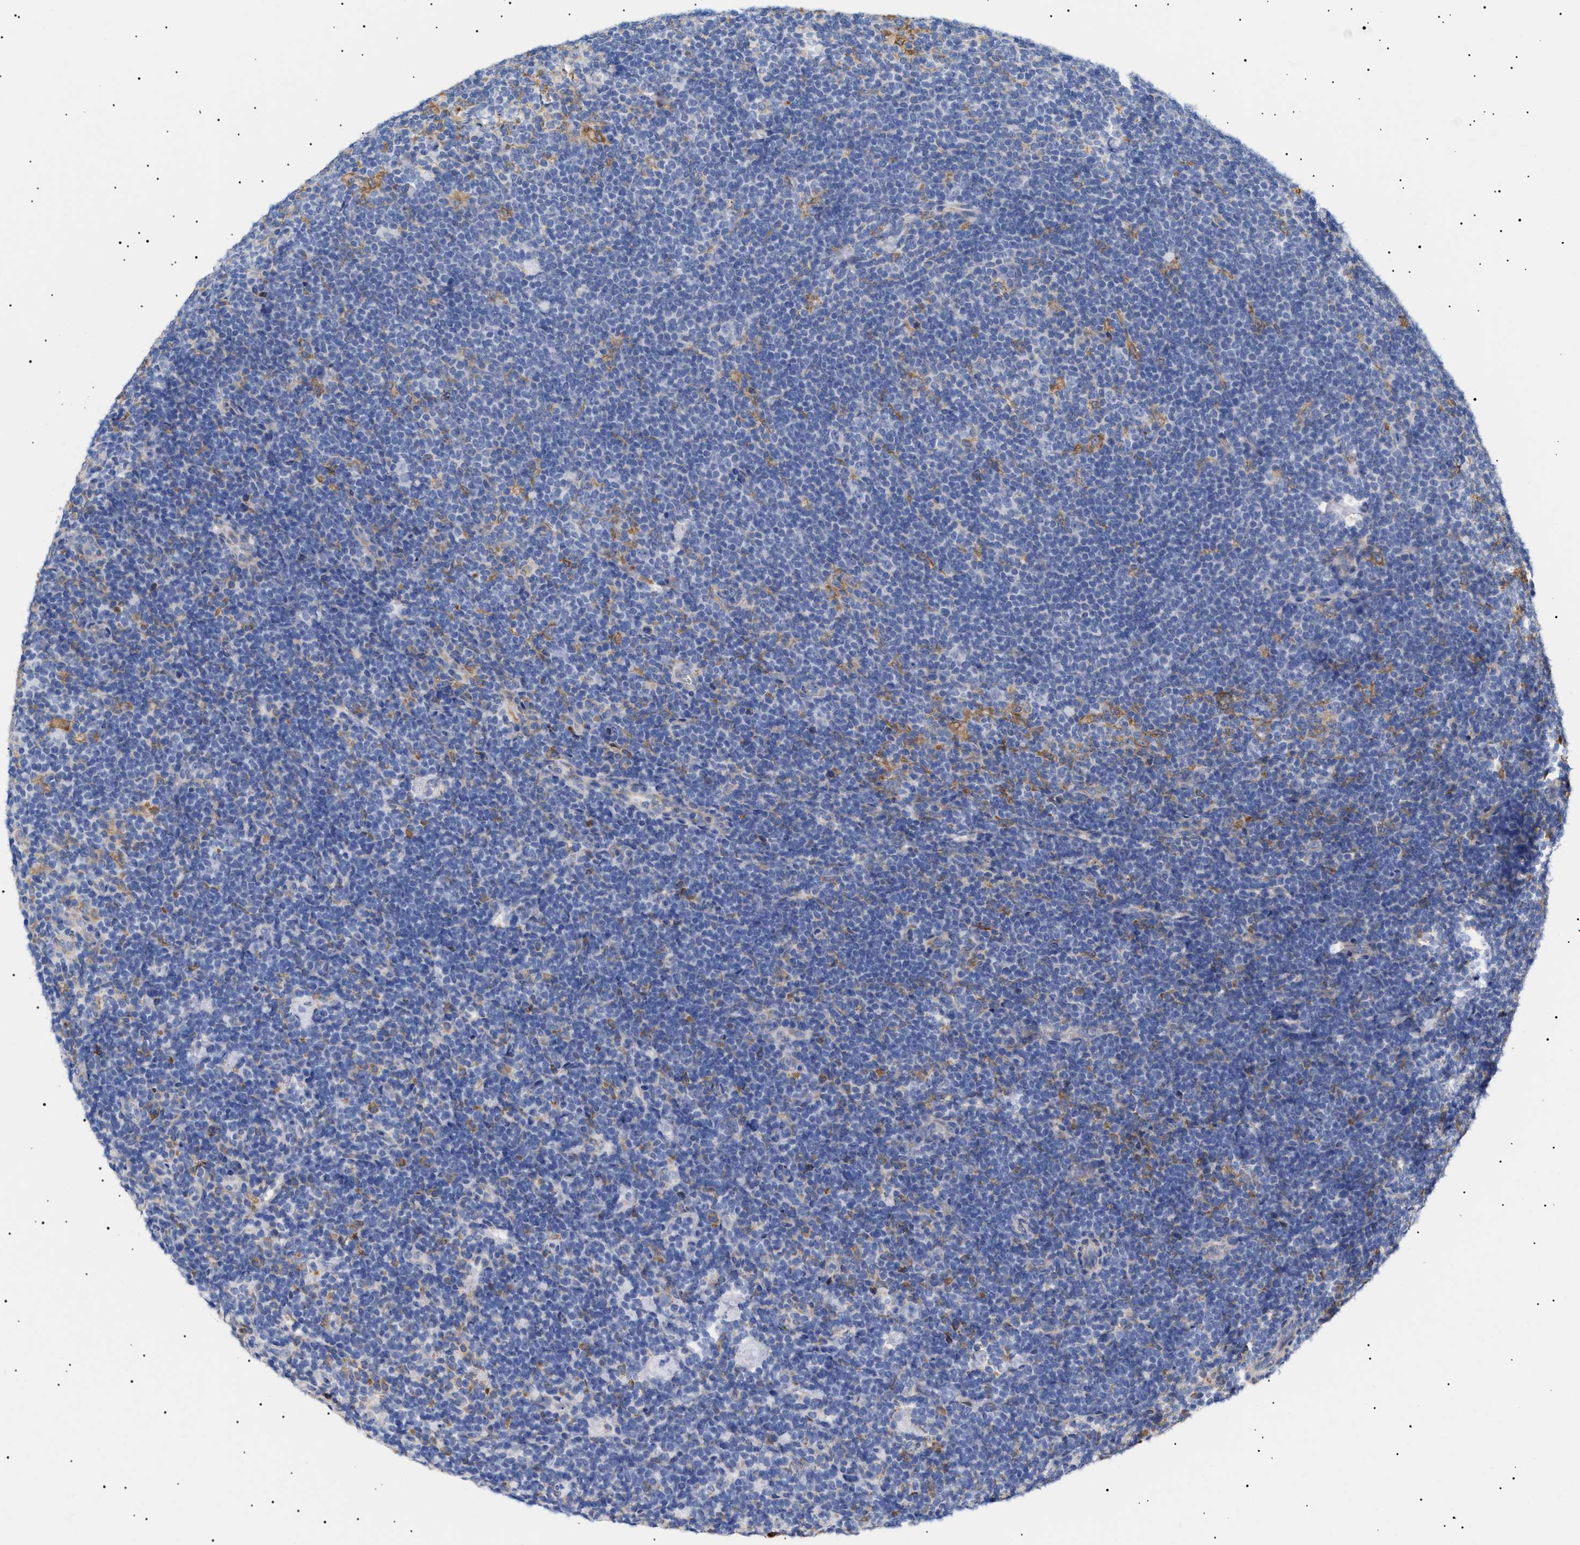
{"staining": {"intensity": "moderate", "quantity": "25%-75%", "location": "cytoplasmic/membranous"}, "tissue": "lymphoma", "cell_type": "Tumor cells", "image_type": "cancer", "snomed": [{"axis": "morphology", "description": "Hodgkin's disease, NOS"}, {"axis": "topography", "description": "Lymph node"}], "caption": "Moderate cytoplasmic/membranous staining is appreciated in about 25%-75% of tumor cells in lymphoma.", "gene": "ERCC6L2", "patient": {"sex": "female", "age": 57}}